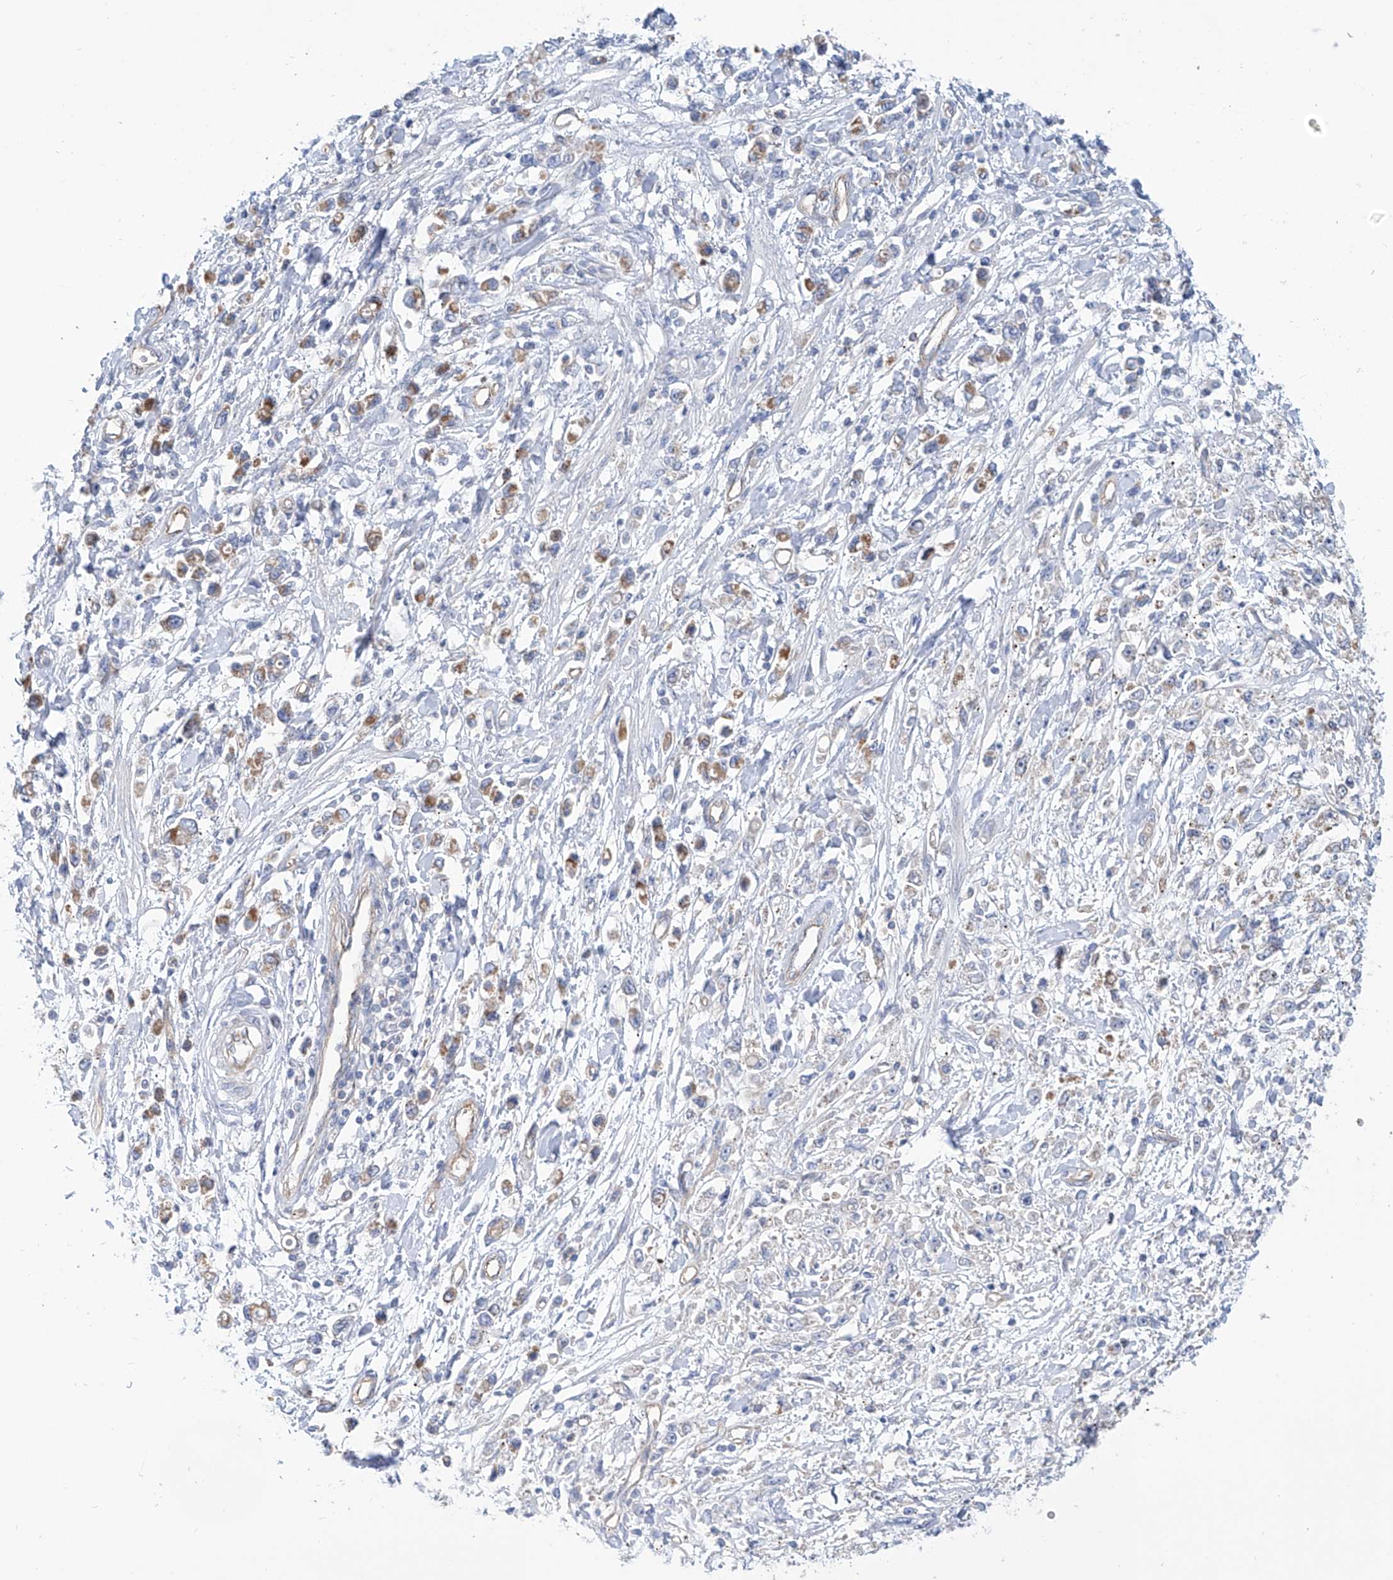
{"staining": {"intensity": "weak", "quantity": "25%-75%", "location": "cytoplasmic/membranous"}, "tissue": "stomach cancer", "cell_type": "Tumor cells", "image_type": "cancer", "snomed": [{"axis": "morphology", "description": "Adenocarcinoma, NOS"}, {"axis": "topography", "description": "Stomach"}], "caption": "Immunohistochemical staining of human stomach cancer (adenocarcinoma) reveals low levels of weak cytoplasmic/membranous positivity in approximately 25%-75% of tumor cells.", "gene": "TMEM209", "patient": {"sex": "female", "age": 59}}